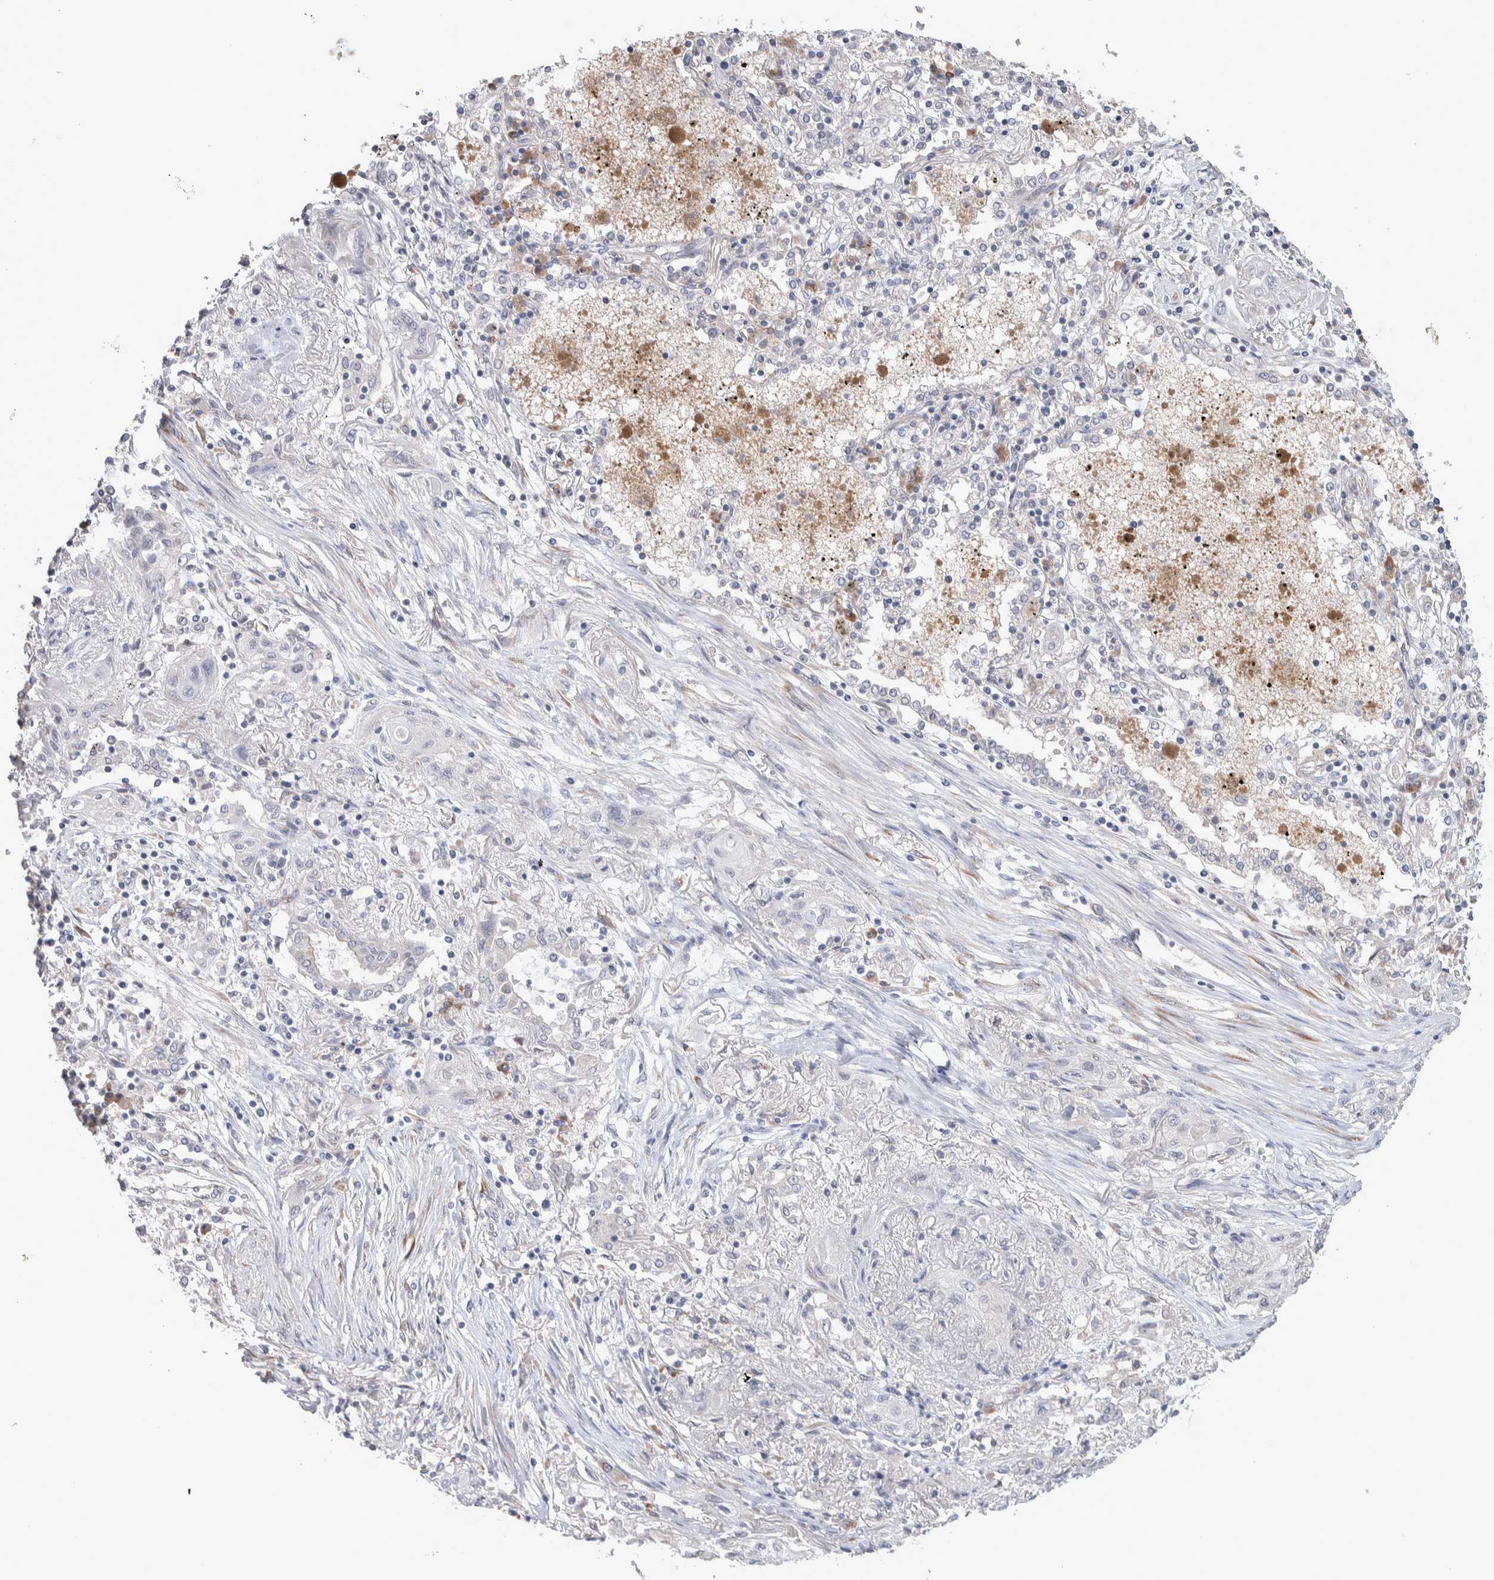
{"staining": {"intensity": "negative", "quantity": "none", "location": "none"}, "tissue": "lung cancer", "cell_type": "Tumor cells", "image_type": "cancer", "snomed": [{"axis": "morphology", "description": "Squamous cell carcinoma, NOS"}, {"axis": "topography", "description": "Lung"}], "caption": "The image shows no staining of tumor cells in squamous cell carcinoma (lung). Brightfield microscopy of IHC stained with DAB (3,3'-diaminobenzidine) (brown) and hematoxylin (blue), captured at high magnification.", "gene": "CUL2", "patient": {"sex": "female", "age": 47}}